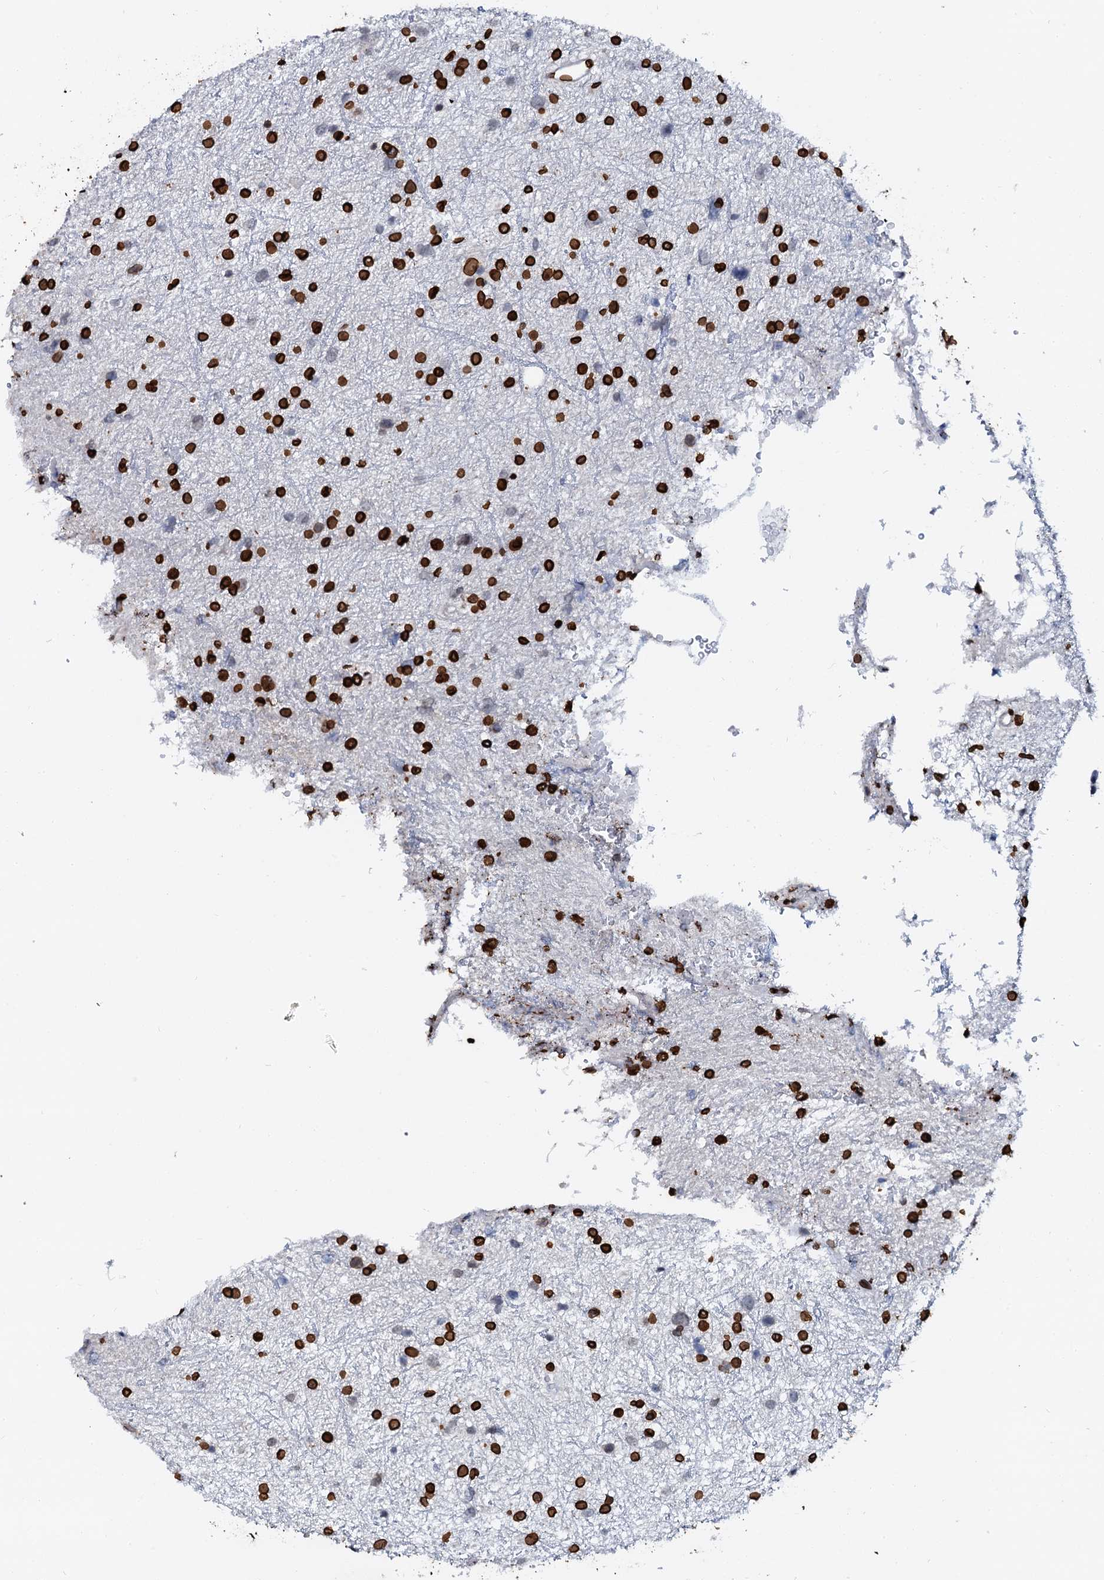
{"staining": {"intensity": "strong", "quantity": ">75%", "location": "nuclear"}, "tissue": "glioma", "cell_type": "Tumor cells", "image_type": "cancer", "snomed": [{"axis": "morphology", "description": "Glioma, malignant, Low grade"}, {"axis": "topography", "description": "Cerebral cortex"}], "caption": "Glioma stained with immunohistochemistry shows strong nuclear expression in approximately >75% of tumor cells.", "gene": "KATNAL2", "patient": {"sex": "female", "age": 39}}